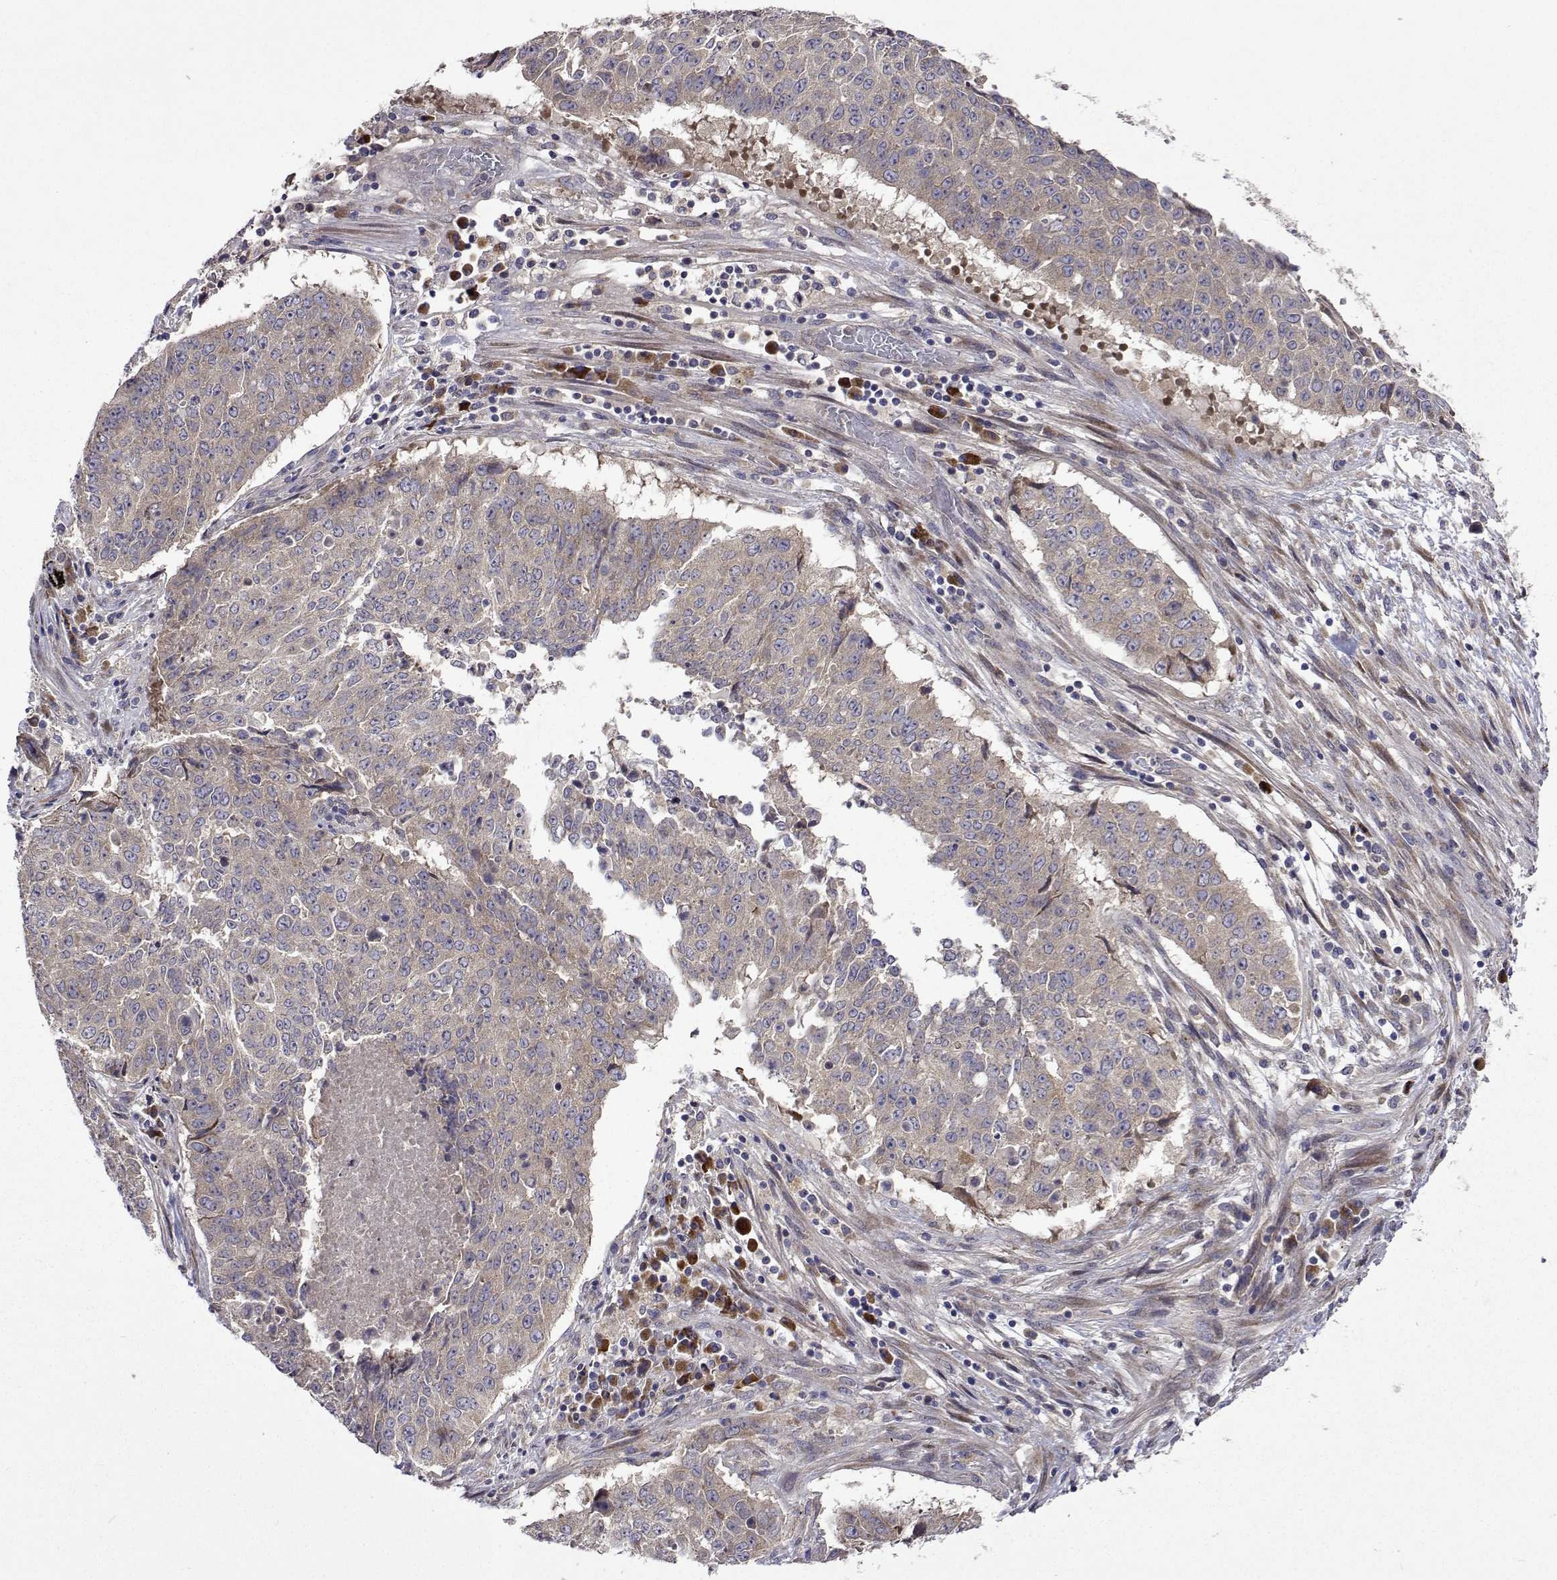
{"staining": {"intensity": "negative", "quantity": "none", "location": "none"}, "tissue": "lung cancer", "cell_type": "Tumor cells", "image_type": "cancer", "snomed": [{"axis": "morphology", "description": "Normal tissue, NOS"}, {"axis": "morphology", "description": "Squamous cell carcinoma, NOS"}, {"axis": "topography", "description": "Bronchus"}, {"axis": "topography", "description": "Lung"}], "caption": "IHC of lung squamous cell carcinoma exhibits no positivity in tumor cells.", "gene": "TARBP2", "patient": {"sex": "male", "age": 64}}